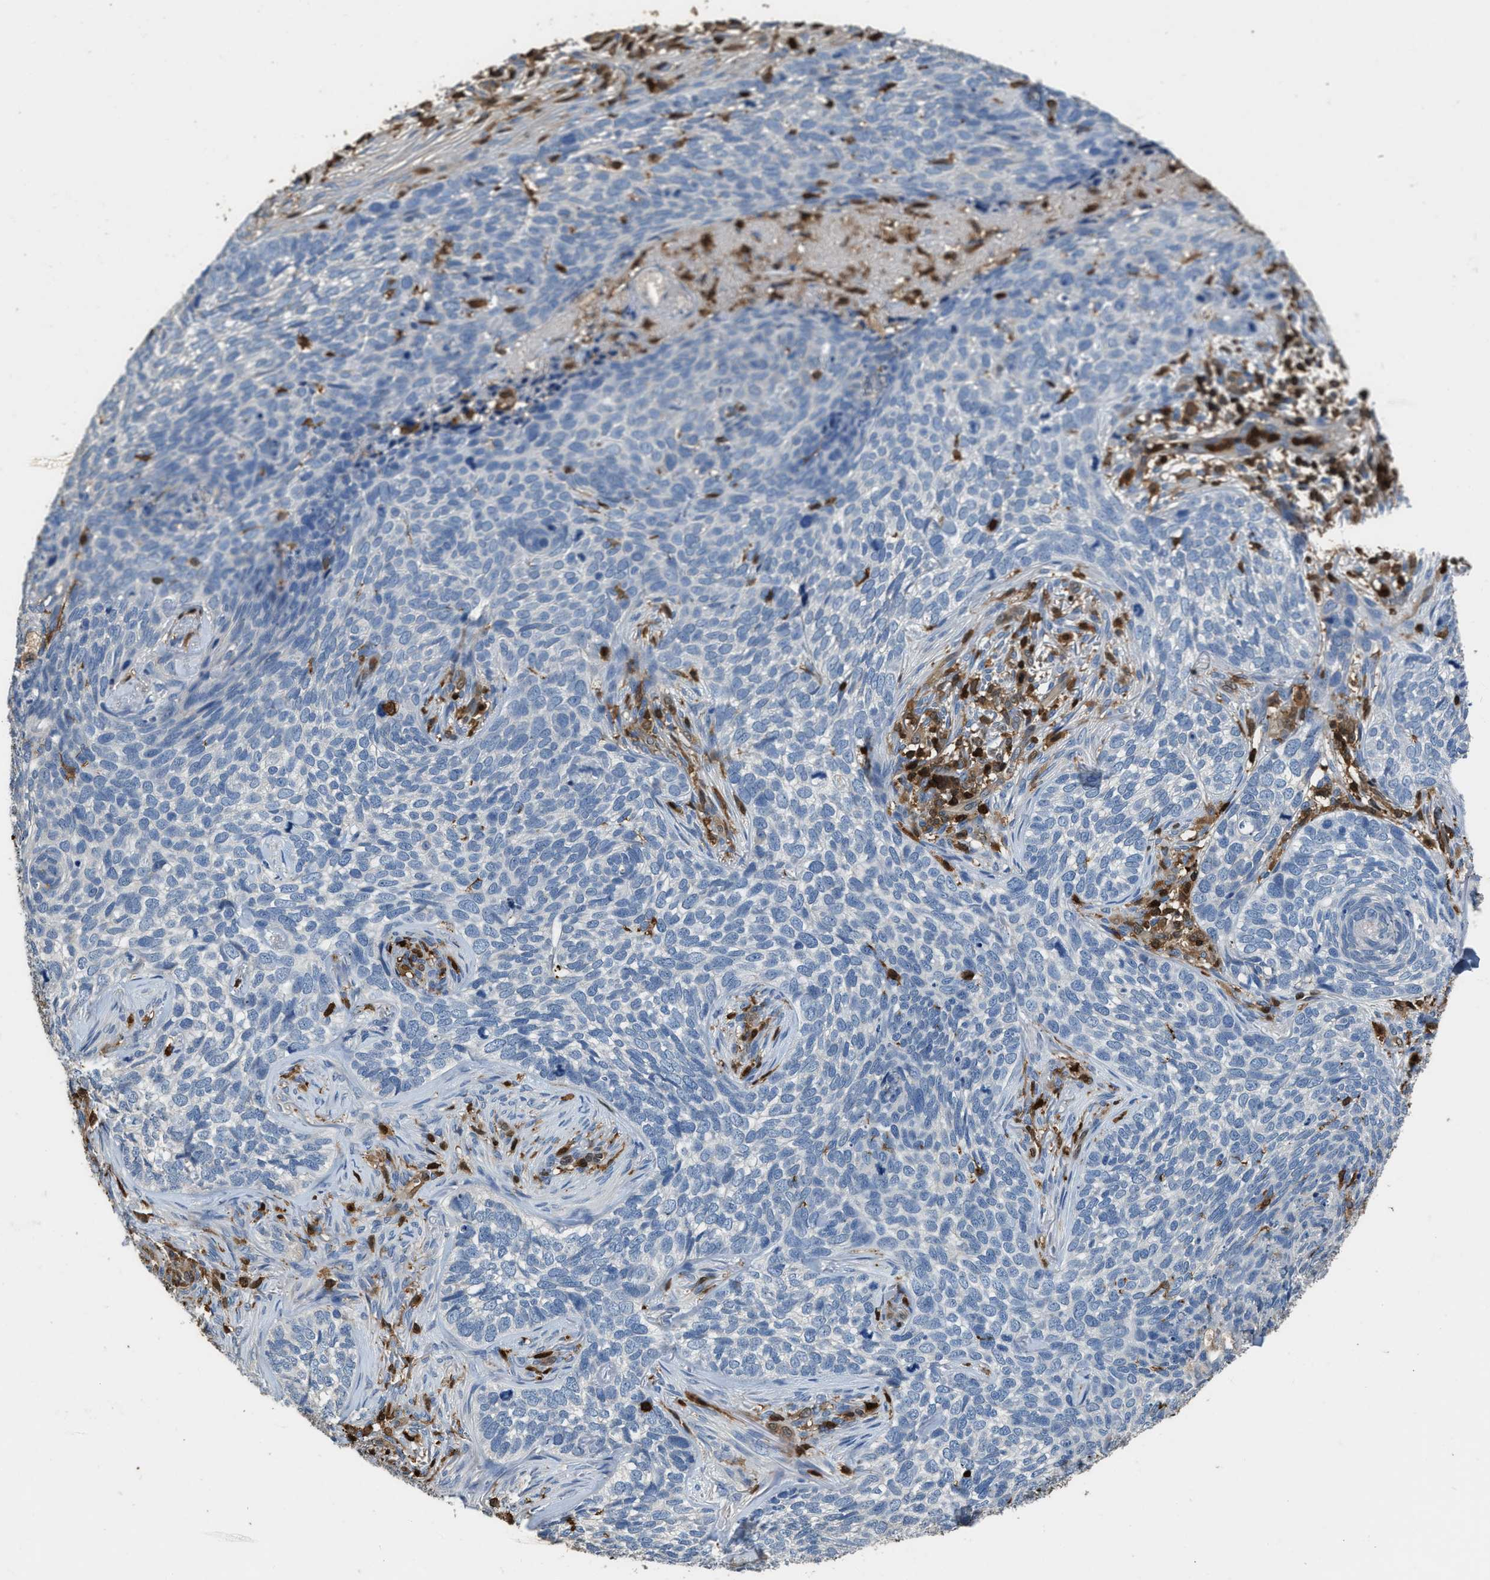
{"staining": {"intensity": "negative", "quantity": "none", "location": "none"}, "tissue": "skin cancer", "cell_type": "Tumor cells", "image_type": "cancer", "snomed": [{"axis": "morphology", "description": "Basal cell carcinoma"}, {"axis": "topography", "description": "Skin"}], "caption": "The image reveals no staining of tumor cells in basal cell carcinoma (skin).", "gene": "ARHGDIB", "patient": {"sex": "female", "age": 64}}